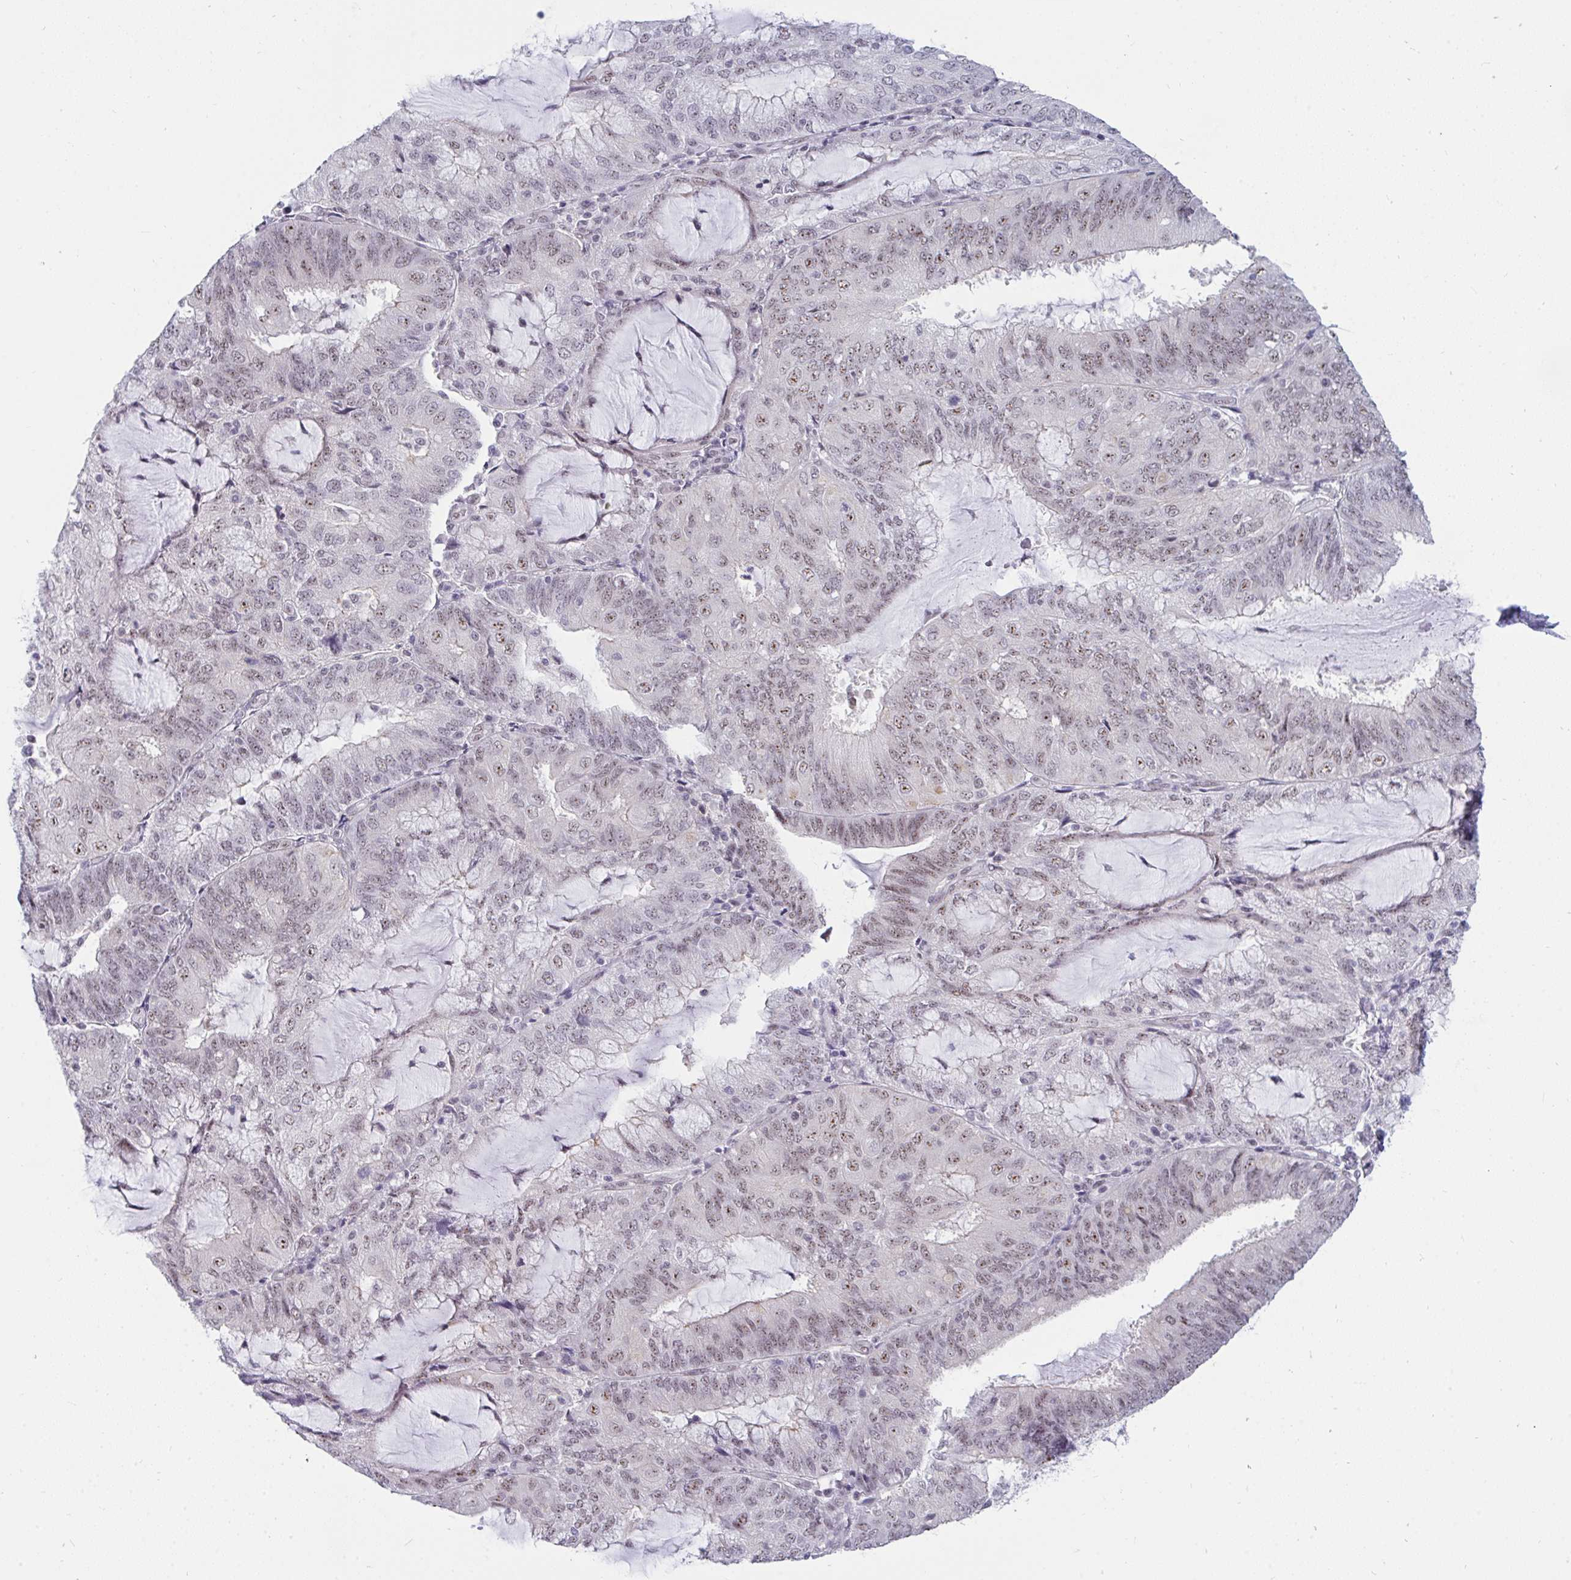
{"staining": {"intensity": "weak", "quantity": "25%-75%", "location": "nuclear"}, "tissue": "endometrial cancer", "cell_type": "Tumor cells", "image_type": "cancer", "snomed": [{"axis": "morphology", "description": "Adenocarcinoma, NOS"}, {"axis": "topography", "description": "Endometrium"}], "caption": "Endometrial cancer stained with DAB (3,3'-diaminobenzidine) immunohistochemistry exhibits low levels of weak nuclear staining in approximately 25%-75% of tumor cells. (Stains: DAB (3,3'-diaminobenzidine) in brown, nuclei in blue, Microscopy: brightfield microscopy at high magnification).", "gene": "PRR14", "patient": {"sex": "female", "age": 81}}